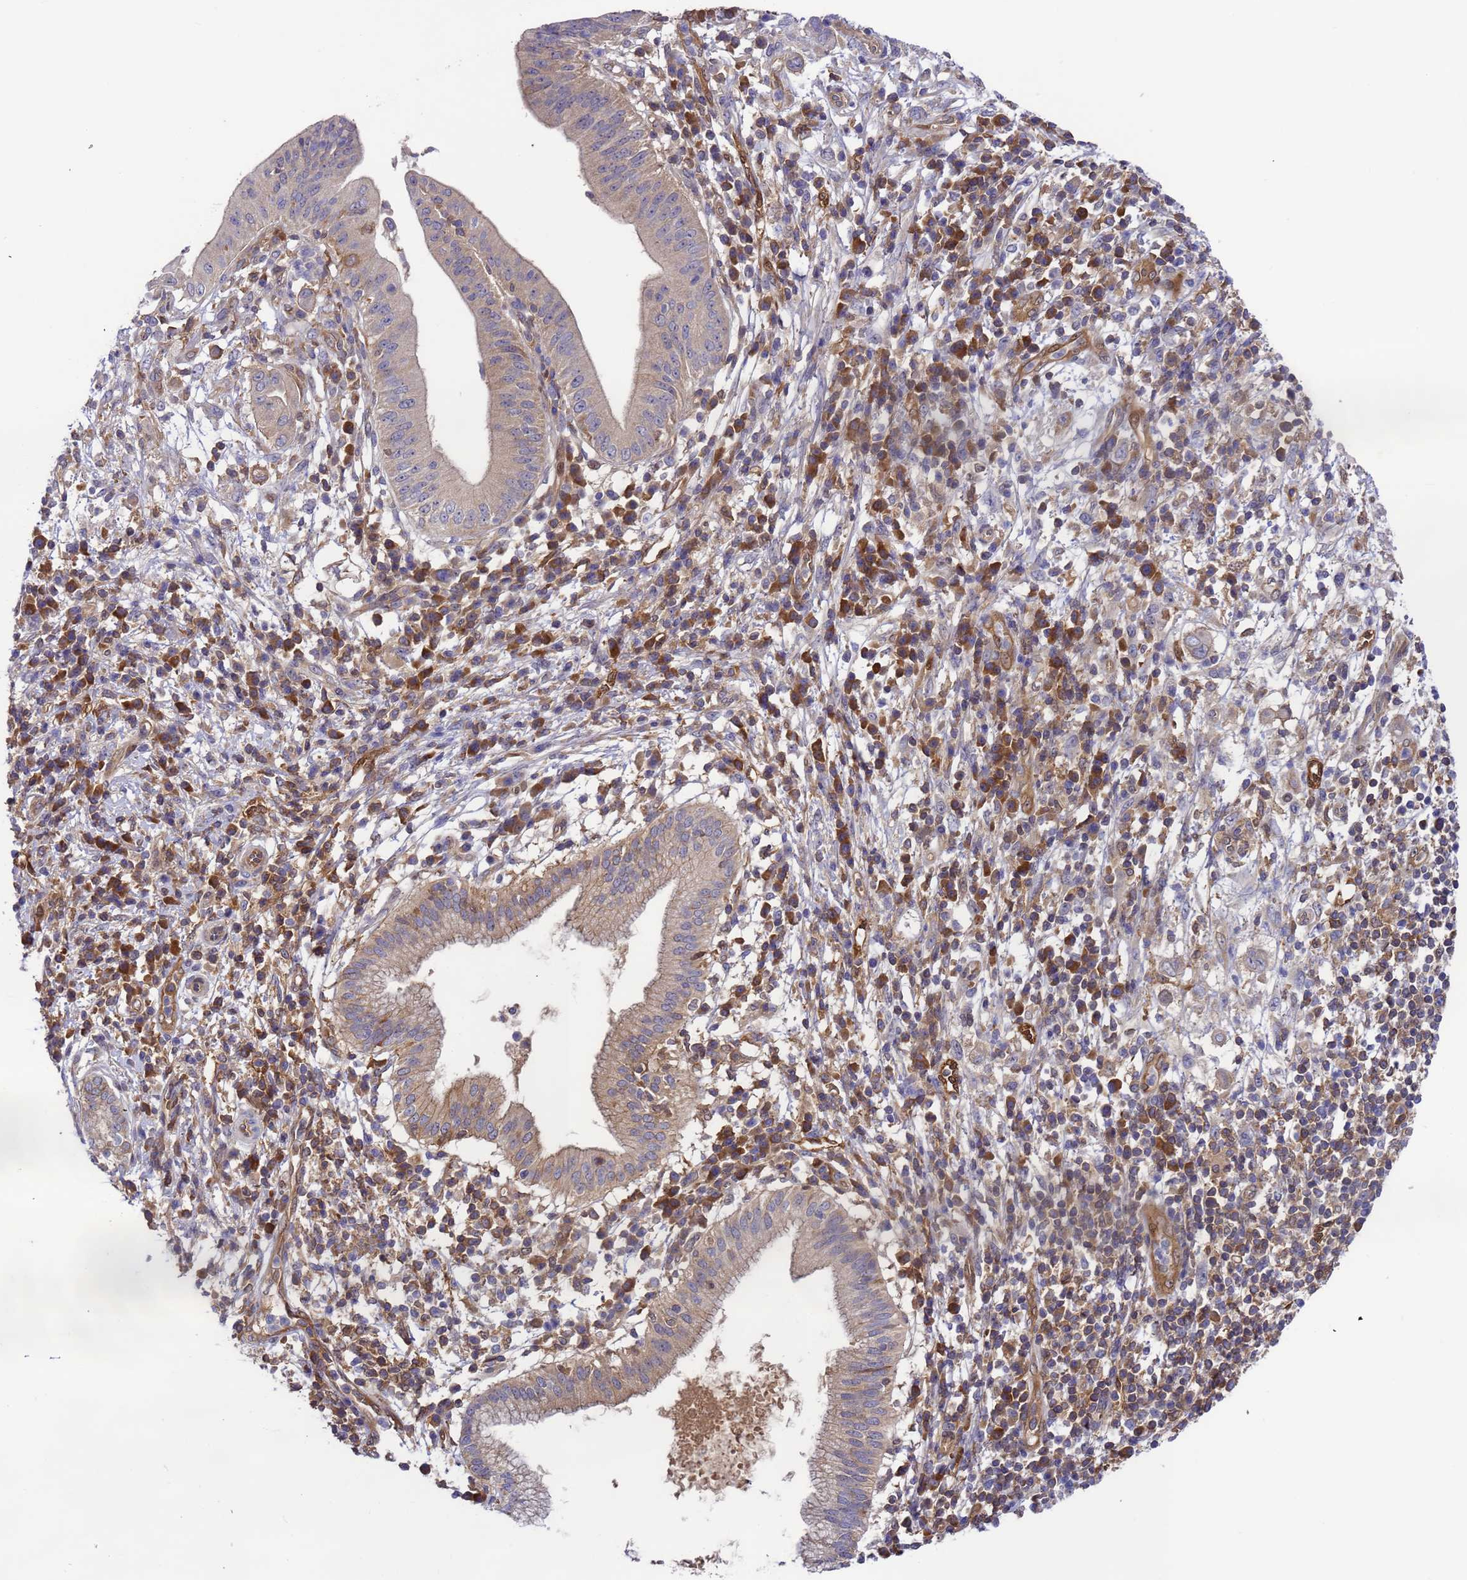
{"staining": {"intensity": "weak", "quantity": "<25%", "location": "cytoplasmic/membranous"}, "tissue": "pancreatic cancer", "cell_type": "Tumor cells", "image_type": "cancer", "snomed": [{"axis": "morphology", "description": "Adenocarcinoma, NOS"}, {"axis": "topography", "description": "Pancreas"}], "caption": "Immunohistochemical staining of human pancreatic cancer (adenocarcinoma) displays no significant expression in tumor cells.", "gene": "FOXRED1", "patient": {"sex": "male", "age": 68}}